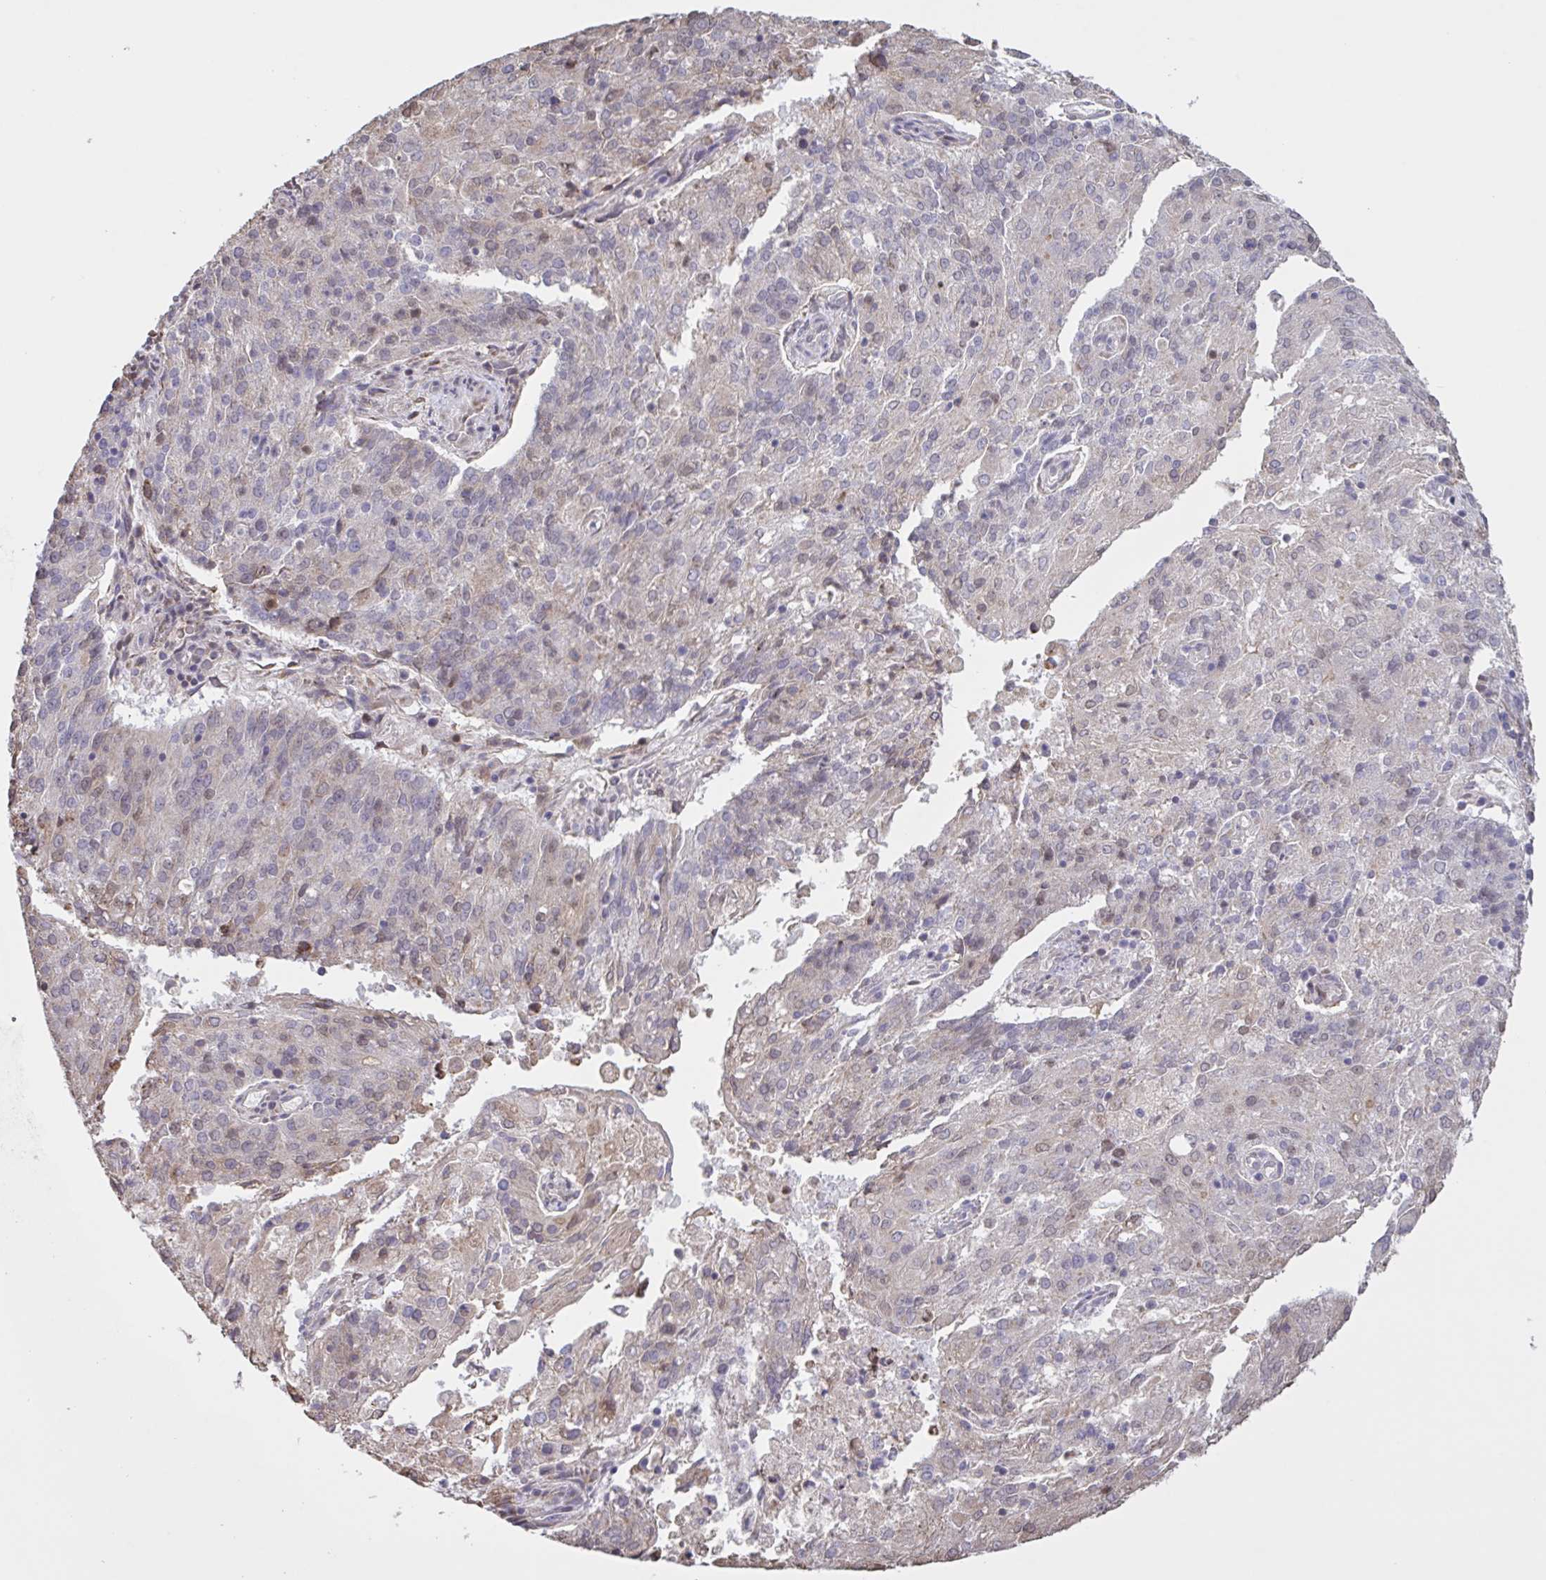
{"staining": {"intensity": "negative", "quantity": "none", "location": "none"}, "tissue": "endometrial cancer", "cell_type": "Tumor cells", "image_type": "cancer", "snomed": [{"axis": "morphology", "description": "Adenocarcinoma, NOS"}, {"axis": "topography", "description": "Endometrium"}], "caption": "This is a histopathology image of immunohistochemistry staining of endometrial adenocarcinoma, which shows no expression in tumor cells.", "gene": "MRGPRX2", "patient": {"sex": "female", "age": 82}}